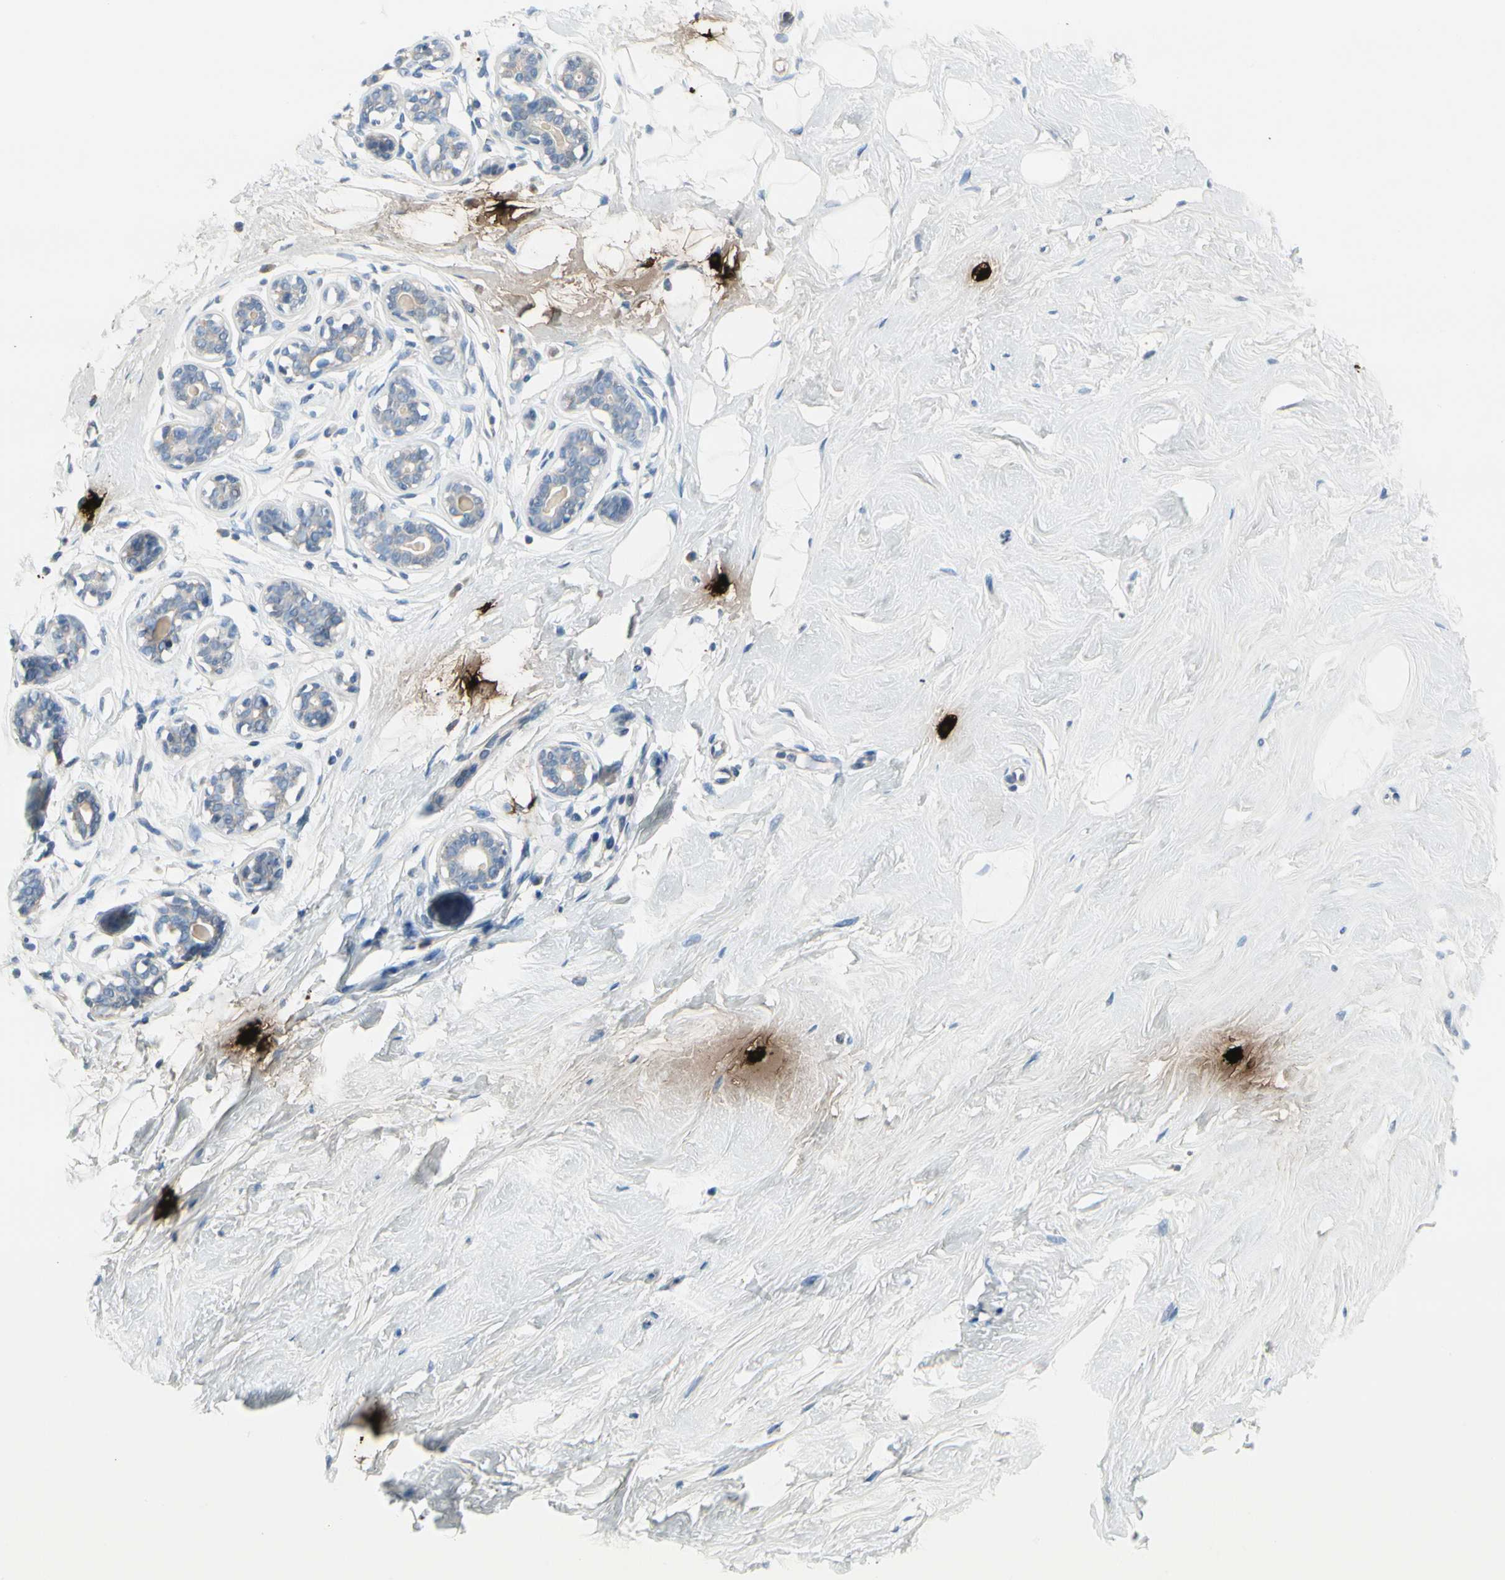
{"staining": {"intensity": "negative", "quantity": "none", "location": "none"}, "tissue": "breast", "cell_type": "Adipocytes", "image_type": "normal", "snomed": [{"axis": "morphology", "description": "Normal tissue, NOS"}, {"axis": "topography", "description": "Breast"}], "caption": "IHC micrograph of benign human breast stained for a protein (brown), which demonstrates no staining in adipocytes.", "gene": "CPA3", "patient": {"sex": "female", "age": 23}}